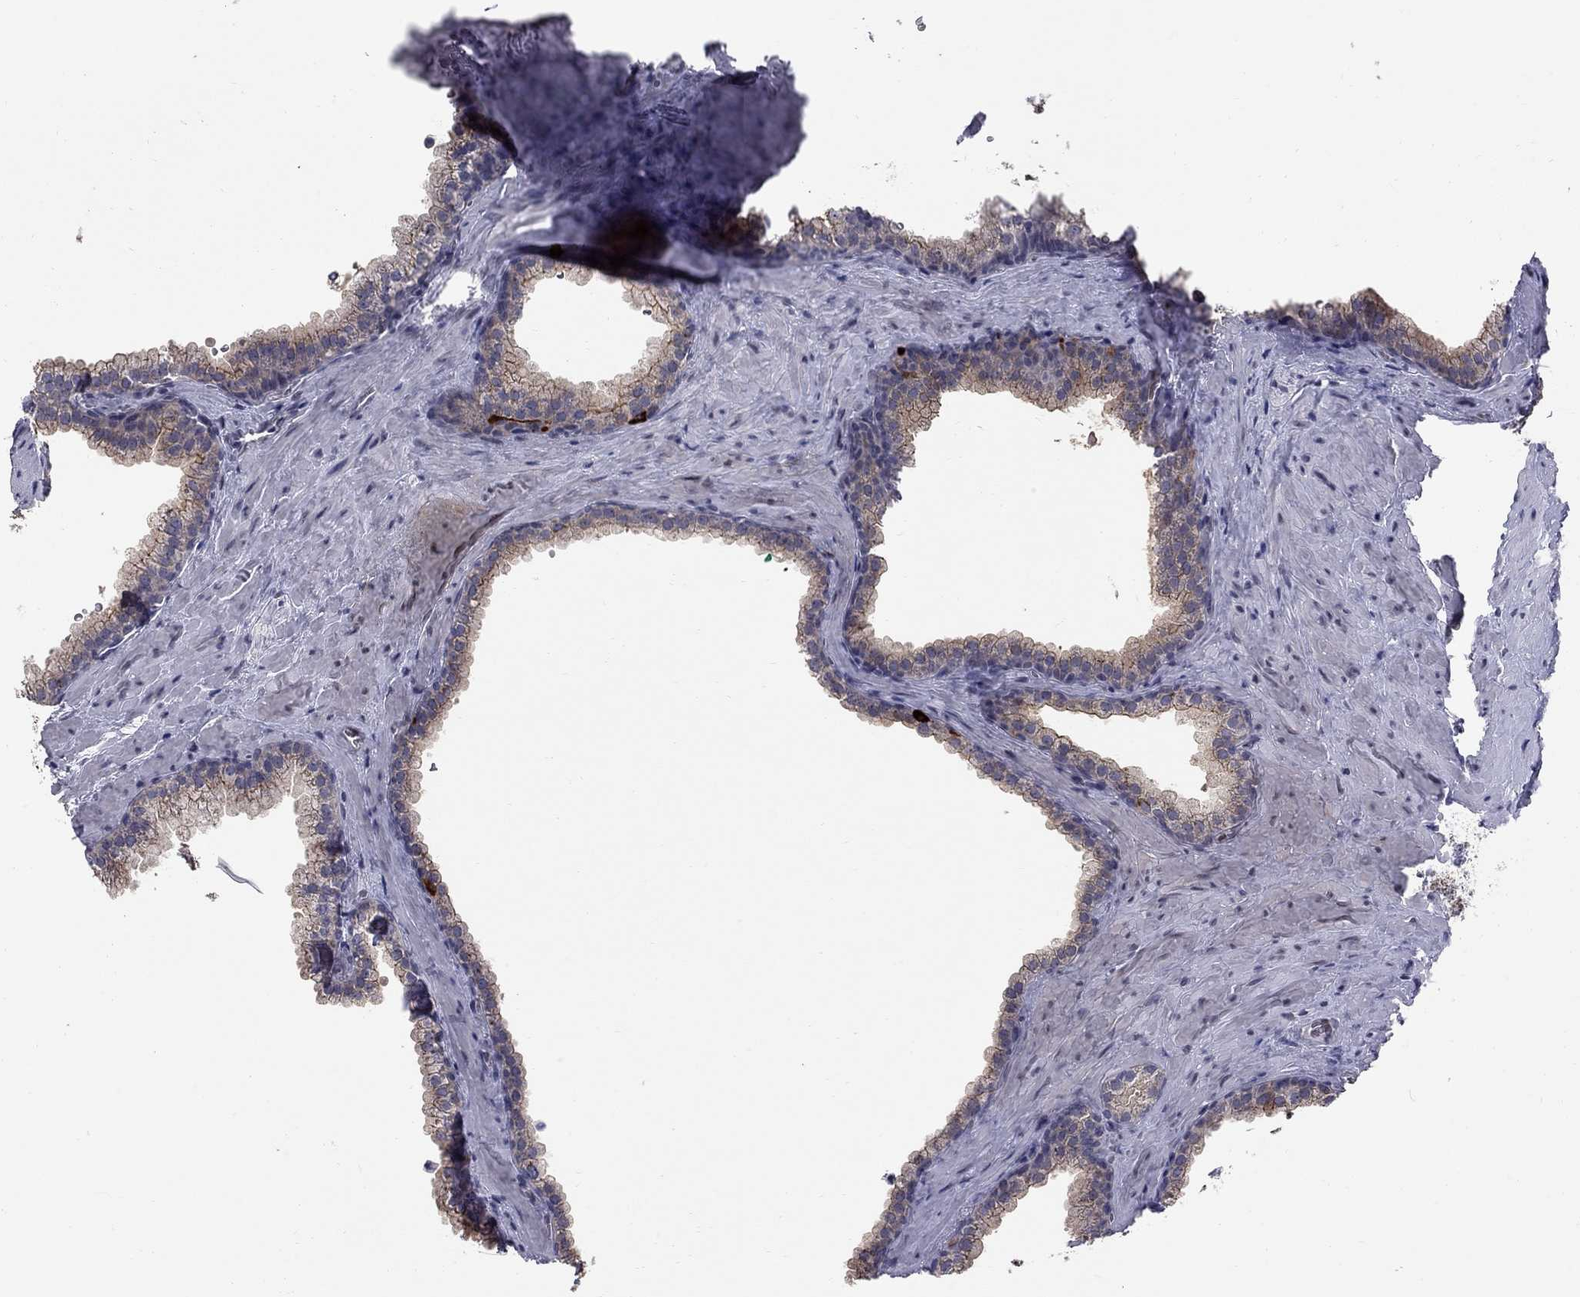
{"staining": {"intensity": "strong", "quantity": ">75%", "location": "cytoplasmic/membranous"}, "tissue": "prostate", "cell_type": "Glandular cells", "image_type": "normal", "snomed": [{"axis": "morphology", "description": "Normal tissue, NOS"}, {"axis": "topography", "description": "Prostate"}], "caption": "Brown immunohistochemical staining in unremarkable prostate exhibits strong cytoplasmic/membranous expression in about >75% of glandular cells. Immunohistochemistry (ihc) stains the protein in brown and the nuclei are stained blue.", "gene": "HTR4", "patient": {"sex": "male", "age": 79}}